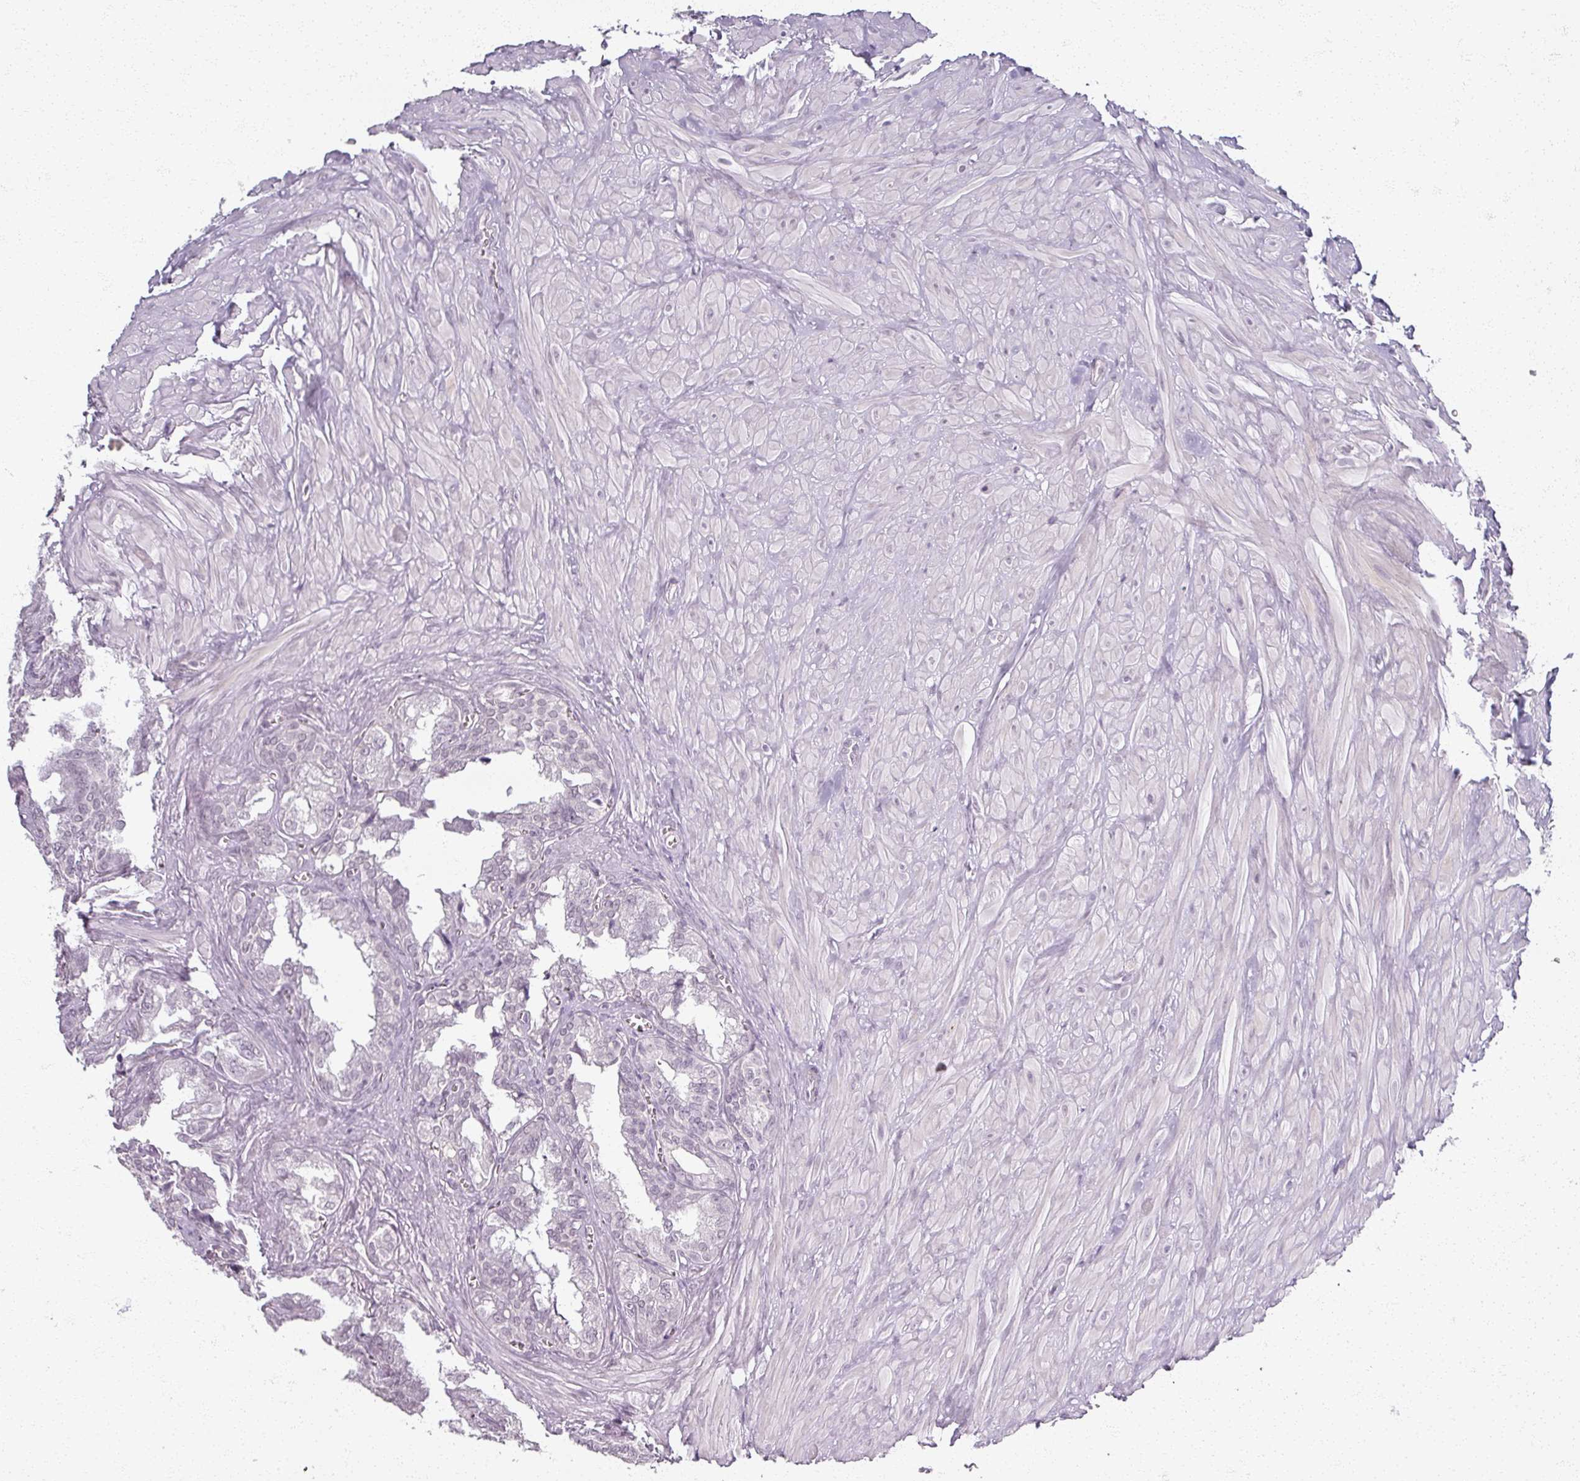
{"staining": {"intensity": "negative", "quantity": "none", "location": "none"}, "tissue": "seminal vesicle", "cell_type": "Glandular cells", "image_type": "normal", "snomed": [{"axis": "morphology", "description": "Normal tissue, NOS"}, {"axis": "topography", "description": "Seminal veicle"}], "caption": "Micrograph shows no significant protein staining in glandular cells of unremarkable seminal vesicle. (Brightfield microscopy of DAB immunohistochemistry at high magnification).", "gene": "RFPL2", "patient": {"sex": "male", "age": 67}}